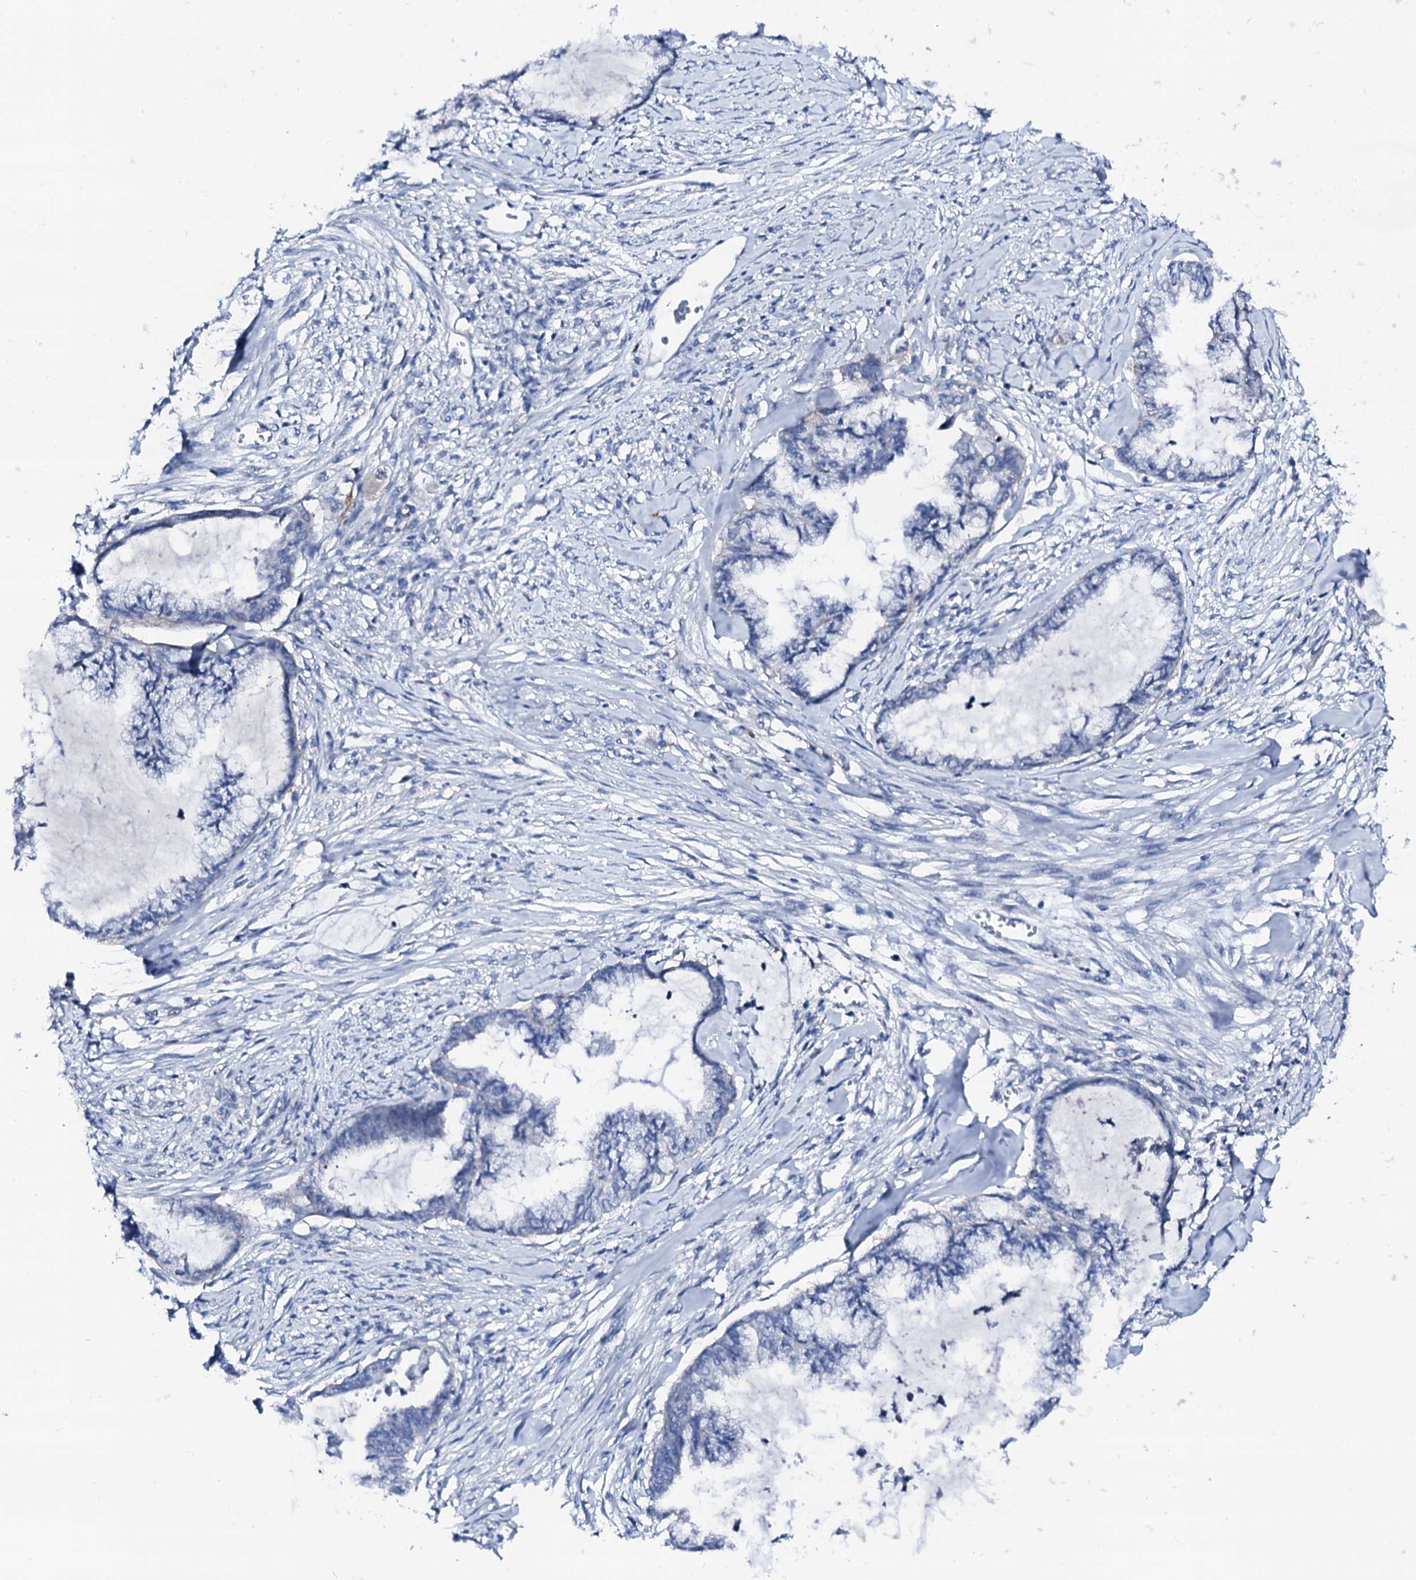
{"staining": {"intensity": "negative", "quantity": "none", "location": "none"}, "tissue": "endometrial cancer", "cell_type": "Tumor cells", "image_type": "cancer", "snomed": [{"axis": "morphology", "description": "Adenocarcinoma, NOS"}, {"axis": "topography", "description": "Endometrium"}], "caption": "IHC photomicrograph of neoplastic tissue: endometrial cancer stained with DAB (3,3'-diaminobenzidine) reveals no significant protein expression in tumor cells. (DAB (3,3'-diaminobenzidine) immunohistochemistry (IHC) with hematoxylin counter stain).", "gene": "TRAFD1", "patient": {"sex": "female", "age": 86}}